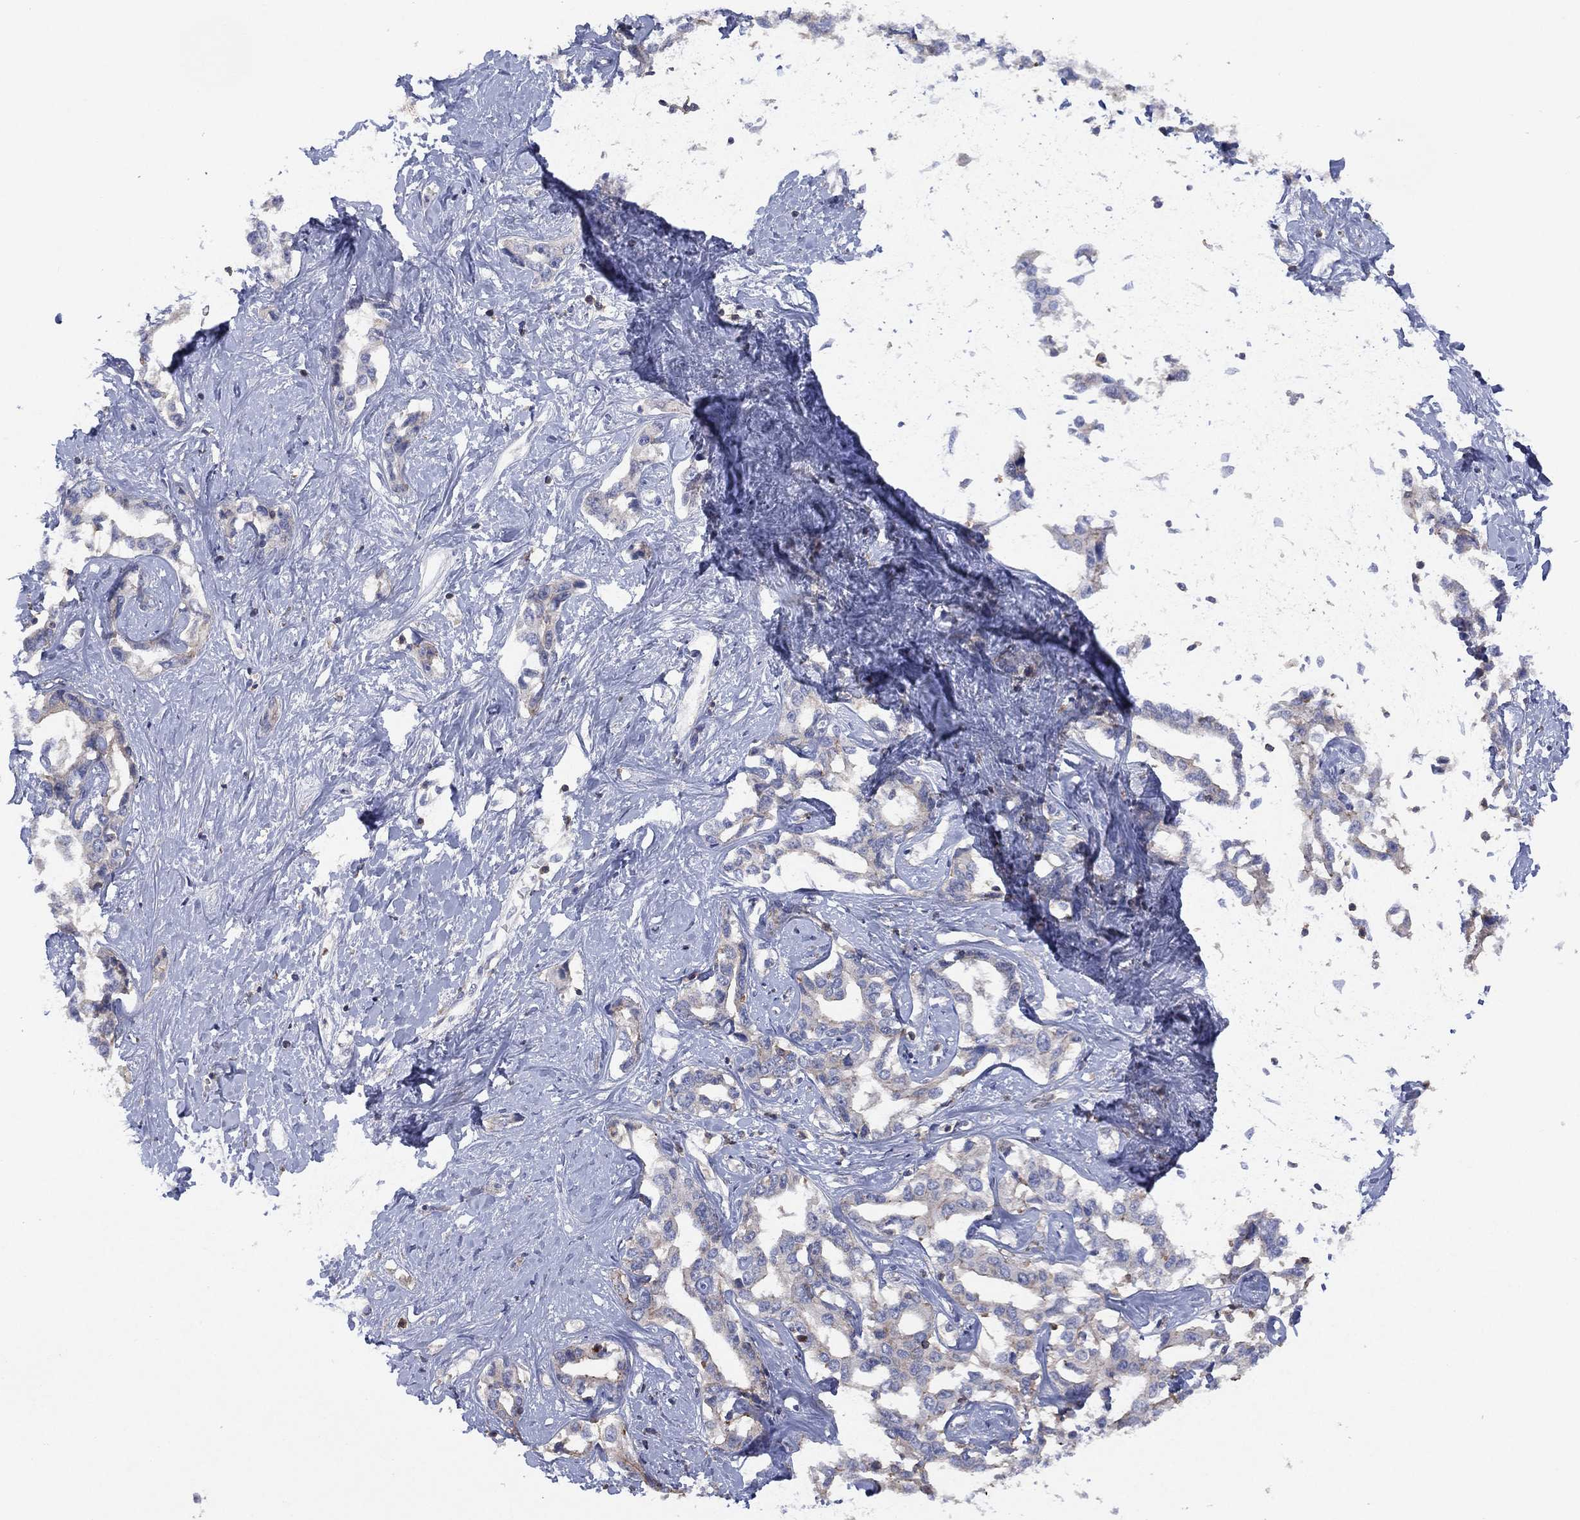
{"staining": {"intensity": "negative", "quantity": "none", "location": "none"}, "tissue": "liver cancer", "cell_type": "Tumor cells", "image_type": "cancer", "snomed": [{"axis": "morphology", "description": "Cholangiocarcinoma"}, {"axis": "topography", "description": "Liver"}], "caption": "Tumor cells are negative for brown protein staining in liver cancer. The staining is performed using DAB (3,3'-diaminobenzidine) brown chromogen with nuclei counter-stained in using hematoxylin.", "gene": "DOCK8", "patient": {"sex": "male", "age": 59}}